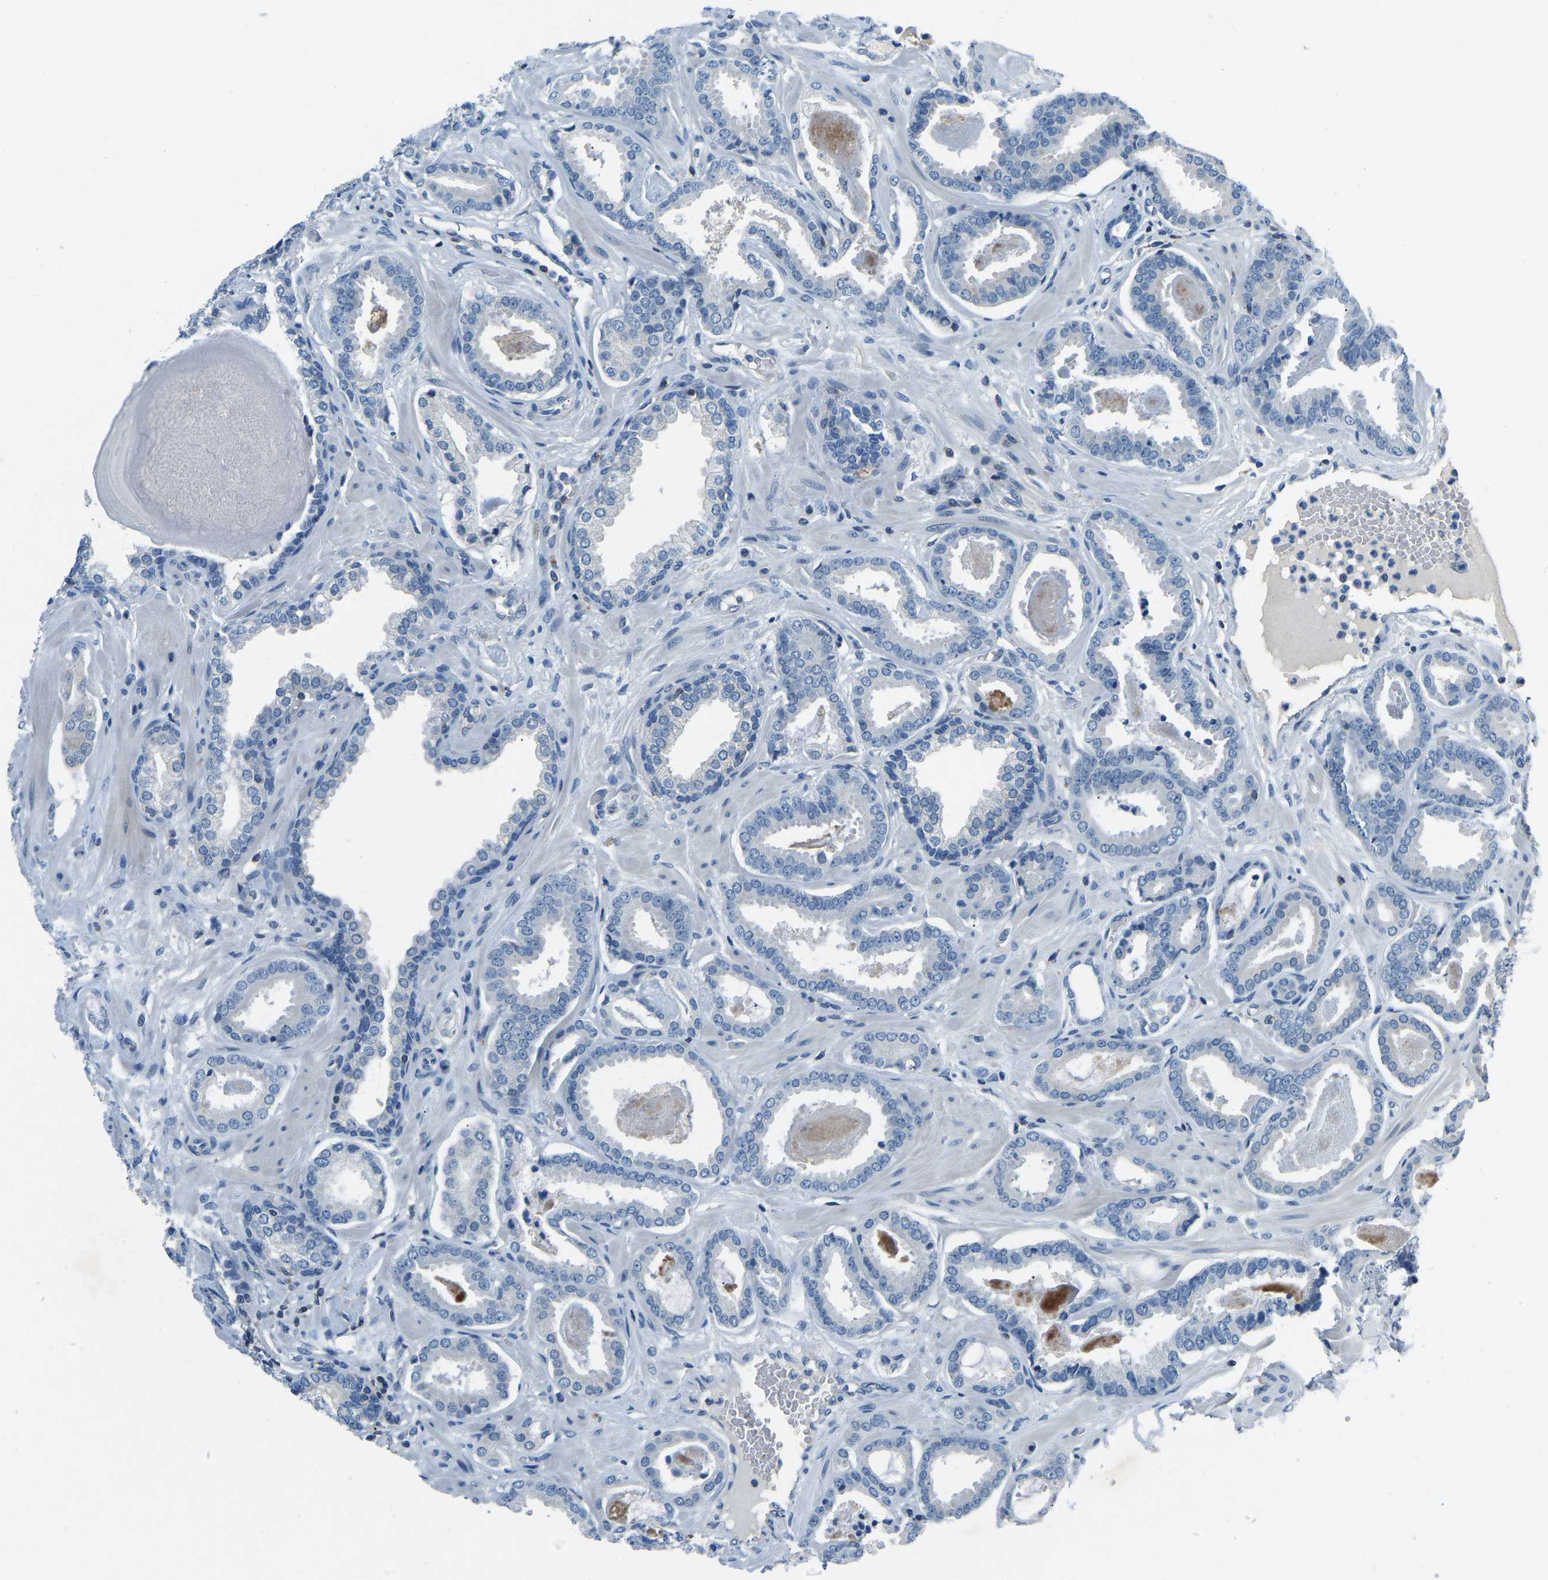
{"staining": {"intensity": "negative", "quantity": "none", "location": "none"}, "tissue": "prostate cancer", "cell_type": "Tumor cells", "image_type": "cancer", "snomed": [{"axis": "morphology", "description": "Adenocarcinoma, Low grade"}, {"axis": "topography", "description": "Prostate"}], "caption": "Histopathology image shows no significant protein expression in tumor cells of prostate adenocarcinoma (low-grade). (Brightfield microscopy of DAB IHC at high magnification).", "gene": "XIRP1", "patient": {"sex": "male", "age": 53}}